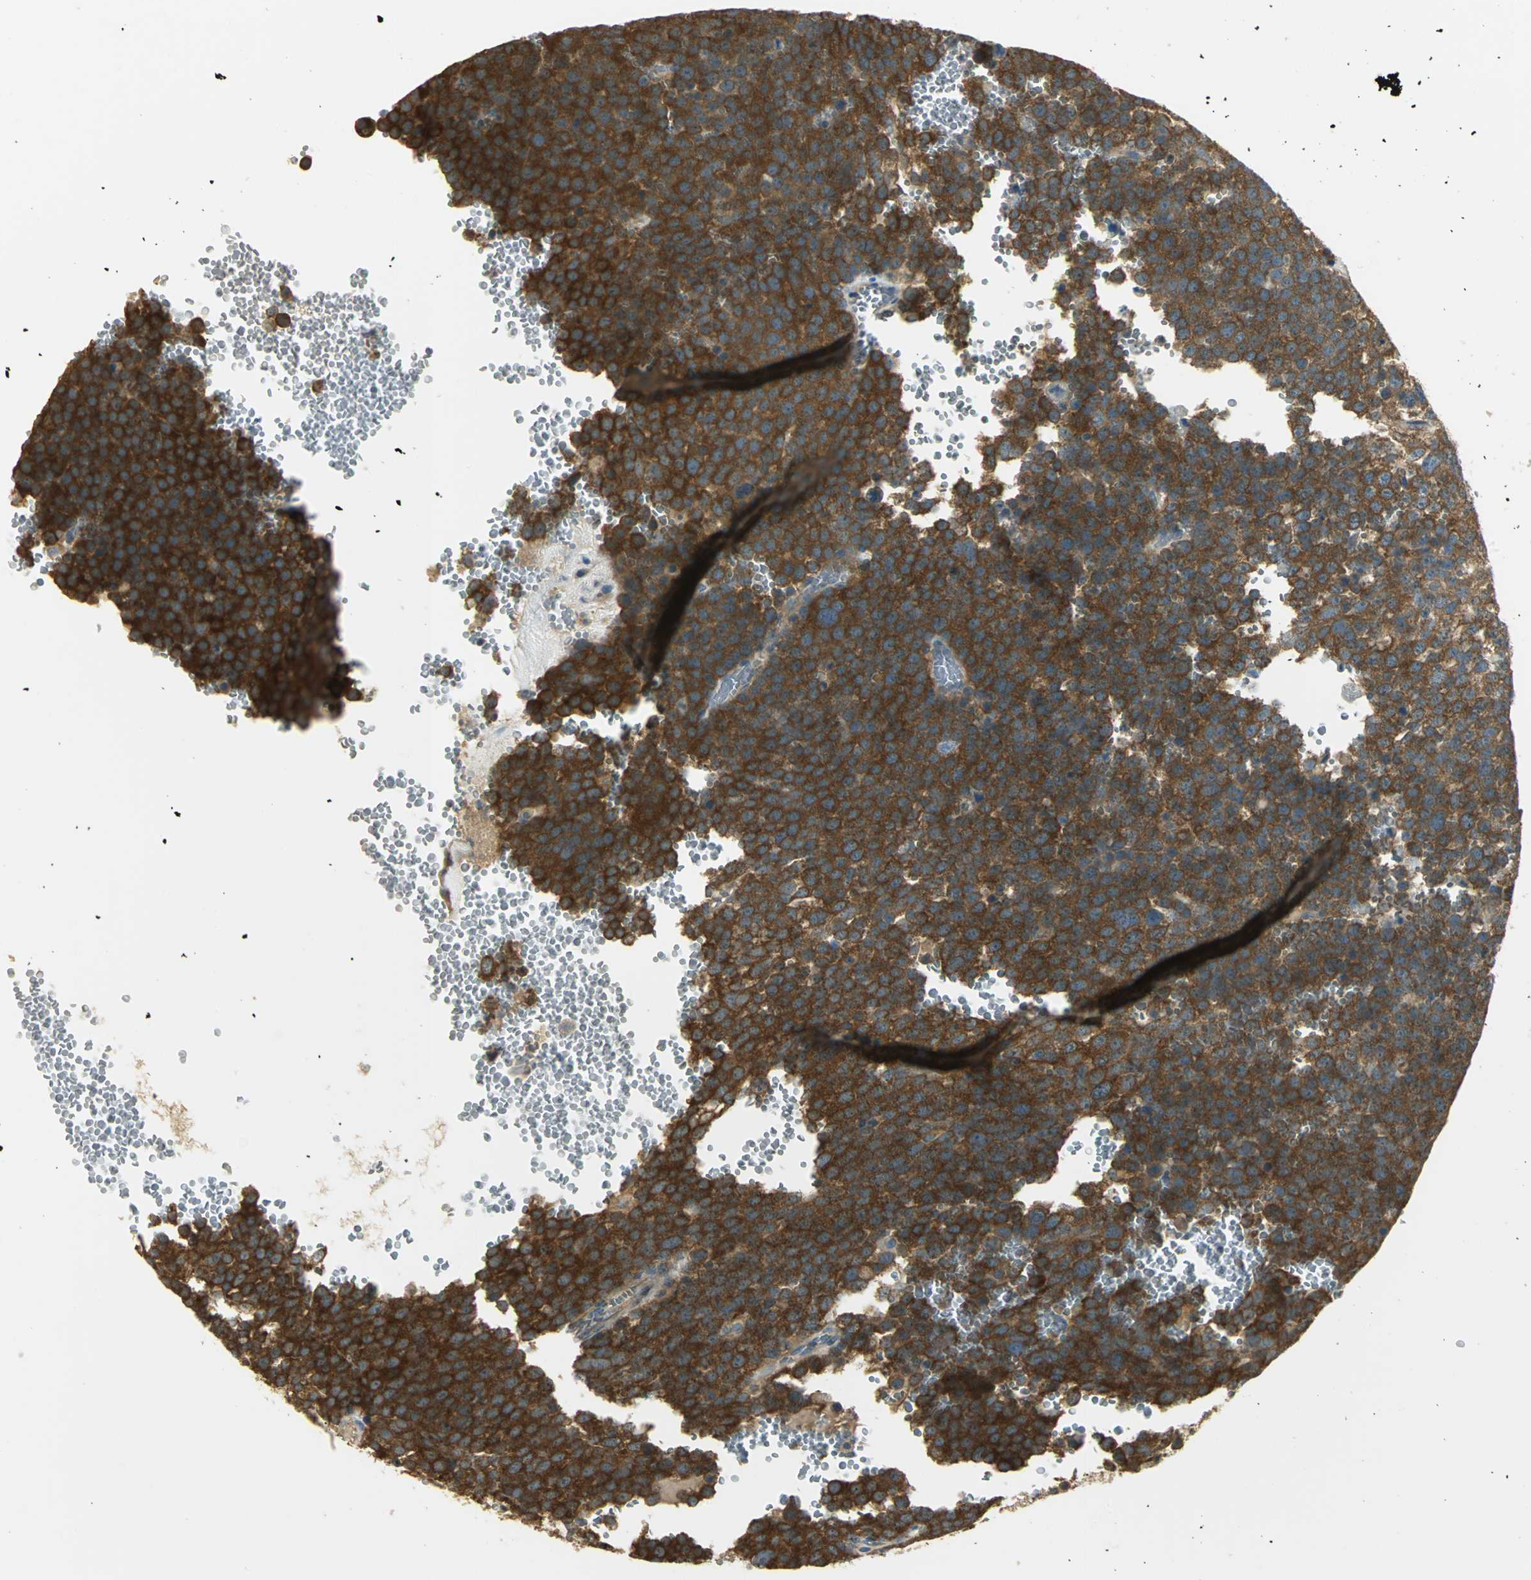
{"staining": {"intensity": "strong", "quantity": ">75%", "location": "cytoplasmic/membranous"}, "tissue": "testis cancer", "cell_type": "Tumor cells", "image_type": "cancer", "snomed": [{"axis": "morphology", "description": "Seminoma, NOS"}, {"axis": "topography", "description": "Testis"}], "caption": "Immunohistochemistry micrograph of seminoma (testis) stained for a protein (brown), which exhibits high levels of strong cytoplasmic/membranous staining in approximately >75% of tumor cells.", "gene": "RARS1", "patient": {"sex": "male", "age": 71}}